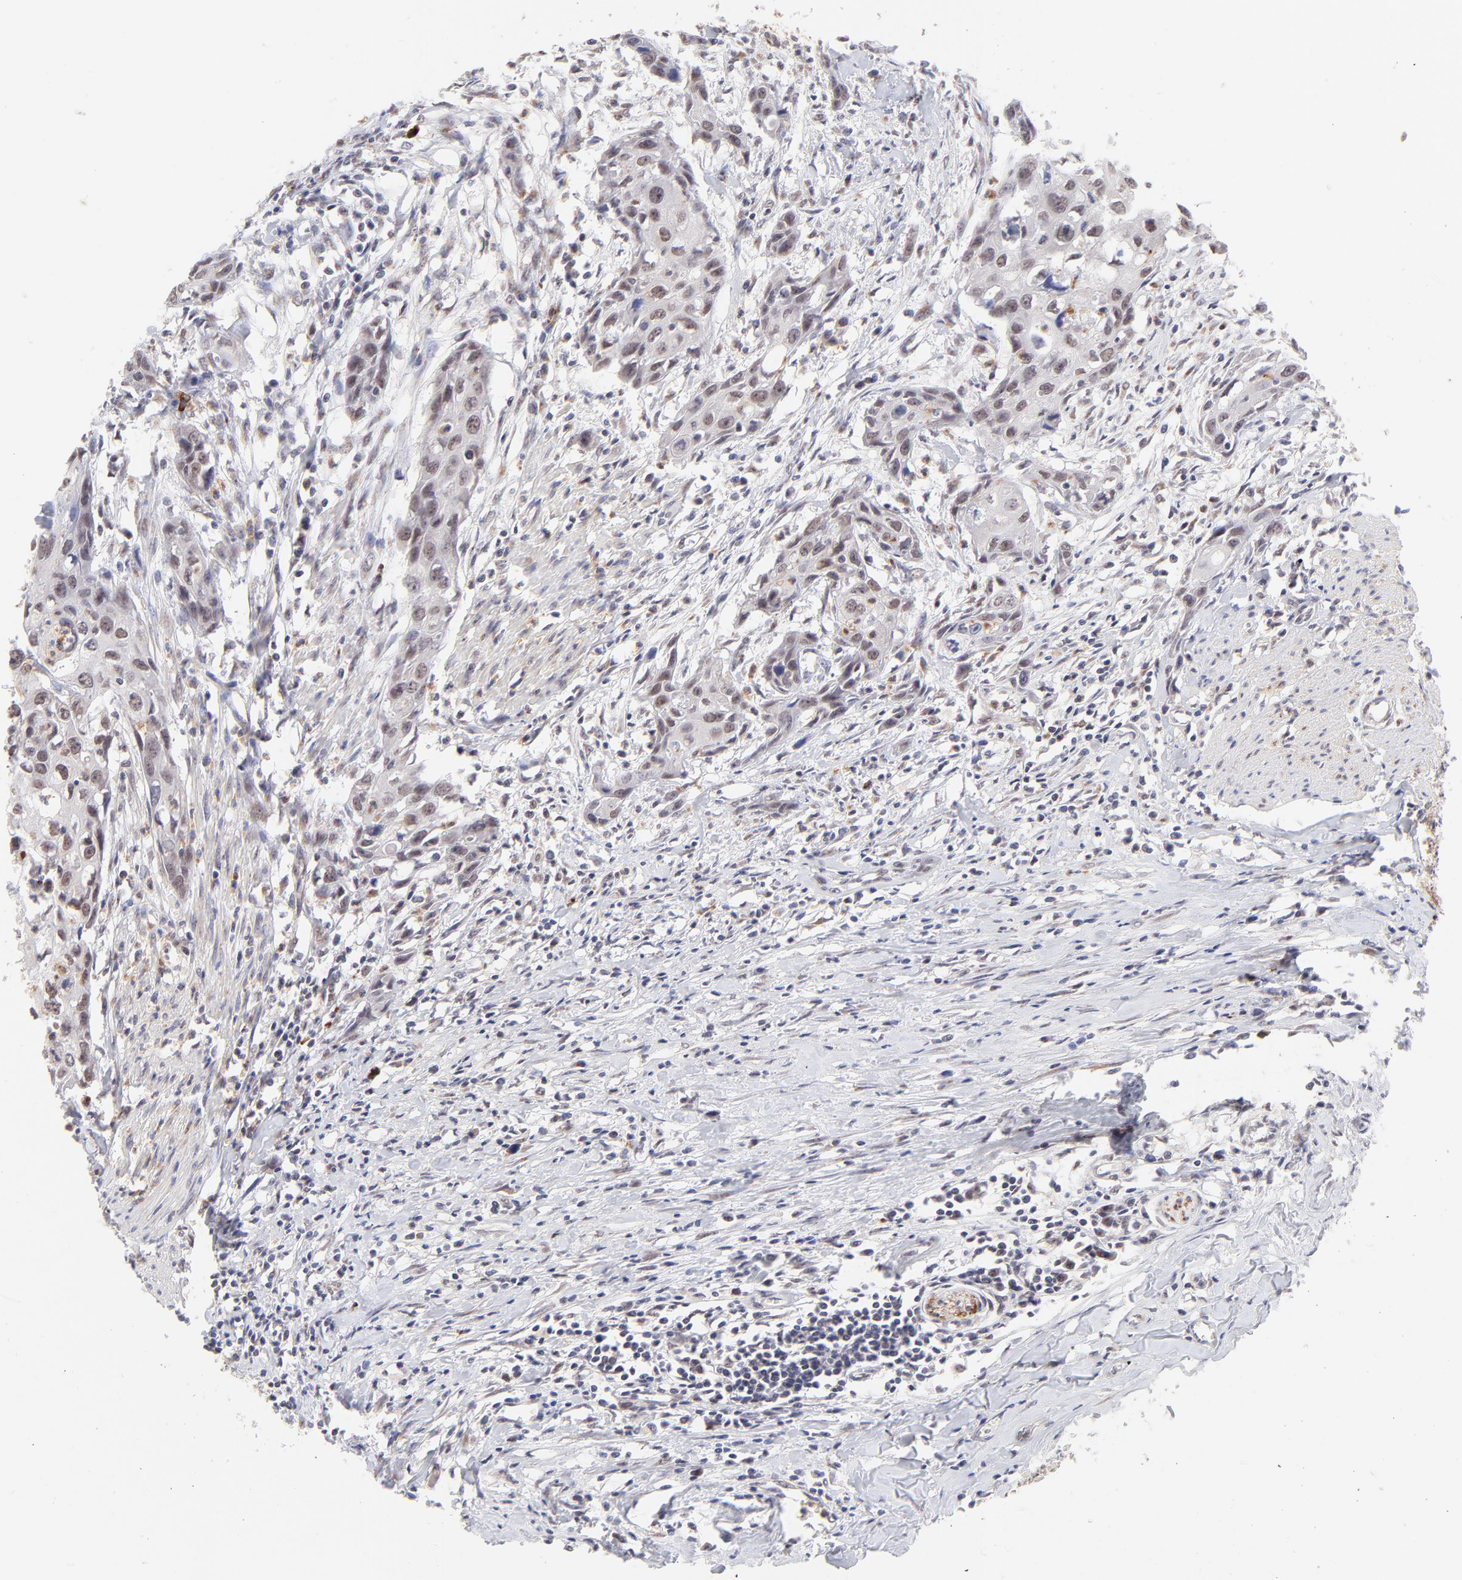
{"staining": {"intensity": "weak", "quantity": ">75%", "location": "nuclear"}, "tissue": "urothelial cancer", "cell_type": "Tumor cells", "image_type": "cancer", "snomed": [{"axis": "morphology", "description": "Urothelial carcinoma, High grade"}, {"axis": "topography", "description": "Urinary bladder"}], "caption": "Immunohistochemical staining of urothelial cancer reveals weak nuclear protein expression in approximately >75% of tumor cells.", "gene": "MED12", "patient": {"sex": "male", "age": 54}}